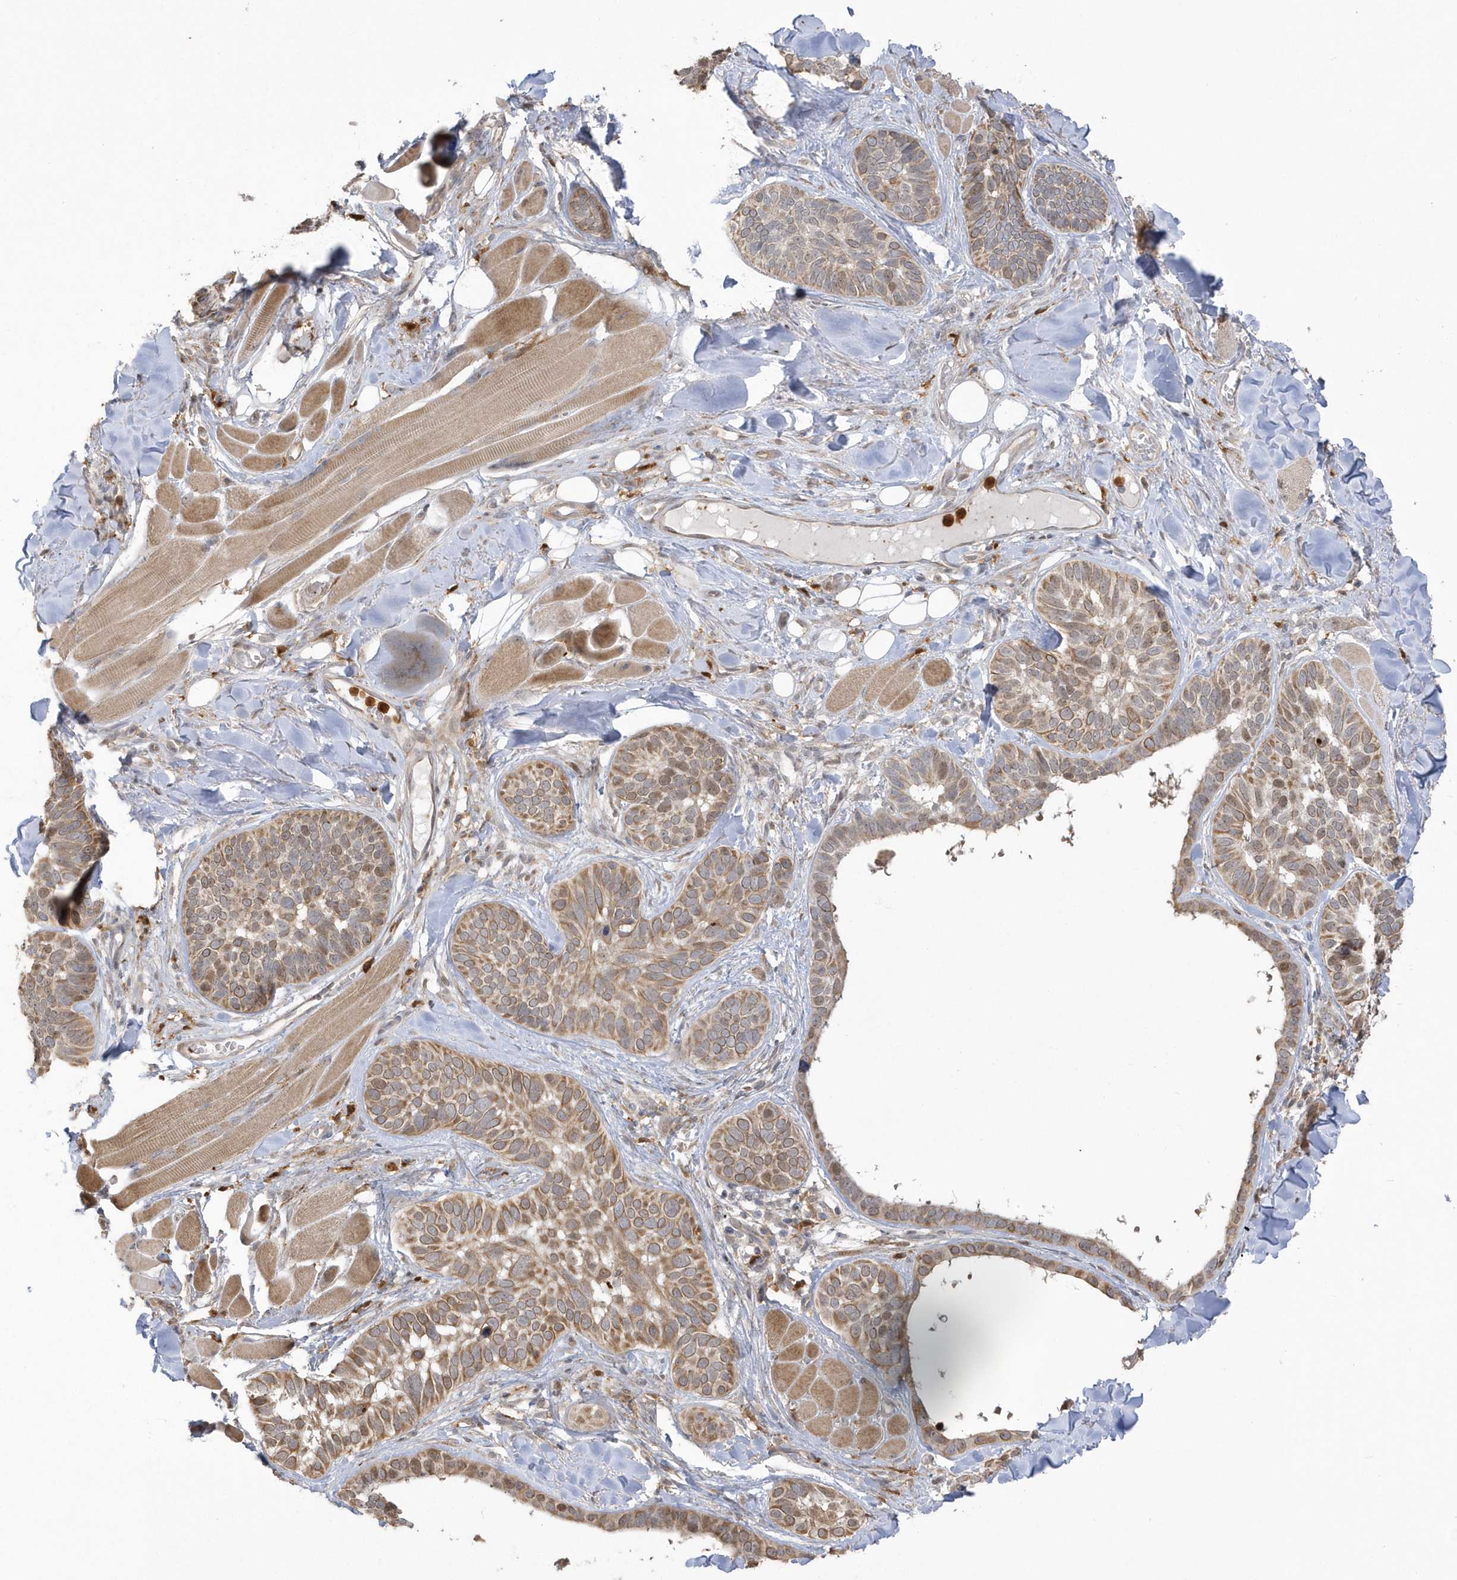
{"staining": {"intensity": "moderate", "quantity": ">75%", "location": "cytoplasmic/membranous"}, "tissue": "skin cancer", "cell_type": "Tumor cells", "image_type": "cancer", "snomed": [{"axis": "morphology", "description": "Basal cell carcinoma"}, {"axis": "topography", "description": "Skin"}], "caption": "An image showing moderate cytoplasmic/membranous expression in approximately >75% of tumor cells in basal cell carcinoma (skin), as visualized by brown immunohistochemical staining.", "gene": "NAF1", "patient": {"sex": "male", "age": 62}}